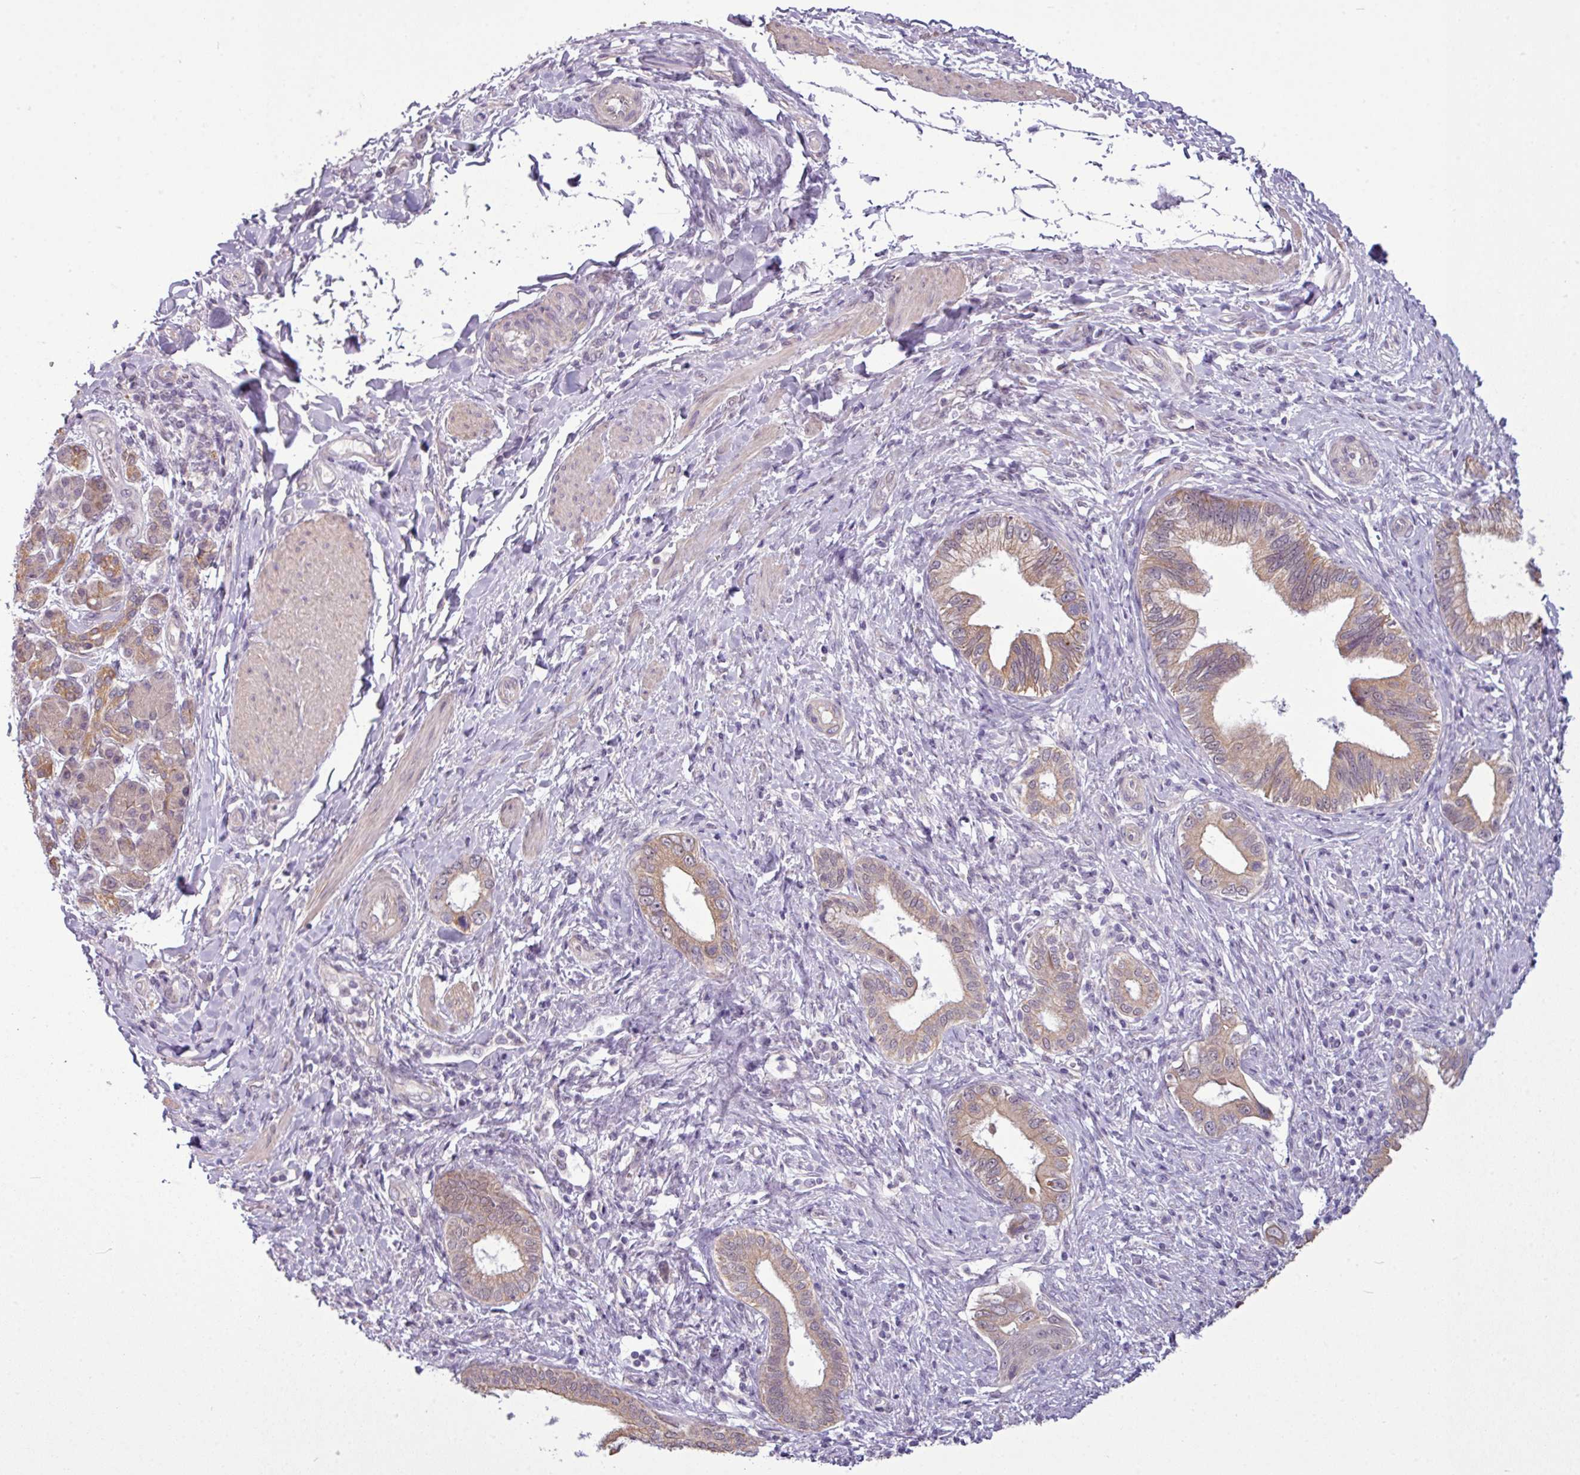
{"staining": {"intensity": "moderate", "quantity": ">75%", "location": "cytoplasmic/membranous"}, "tissue": "pancreatic cancer", "cell_type": "Tumor cells", "image_type": "cancer", "snomed": [{"axis": "morphology", "description": "Adenocarcinoma, NOS"}, {"axis": "topography", "description": "Pancreas"}], "caption": "Immunohistochemical staining of pancreatic adenocarcinoma displays moderate cytoplasmic/membranous protein positivity in about >75% of tumor cells.", "gene": "ZNF217", "patient": {"sex": "female", "age": 55}}